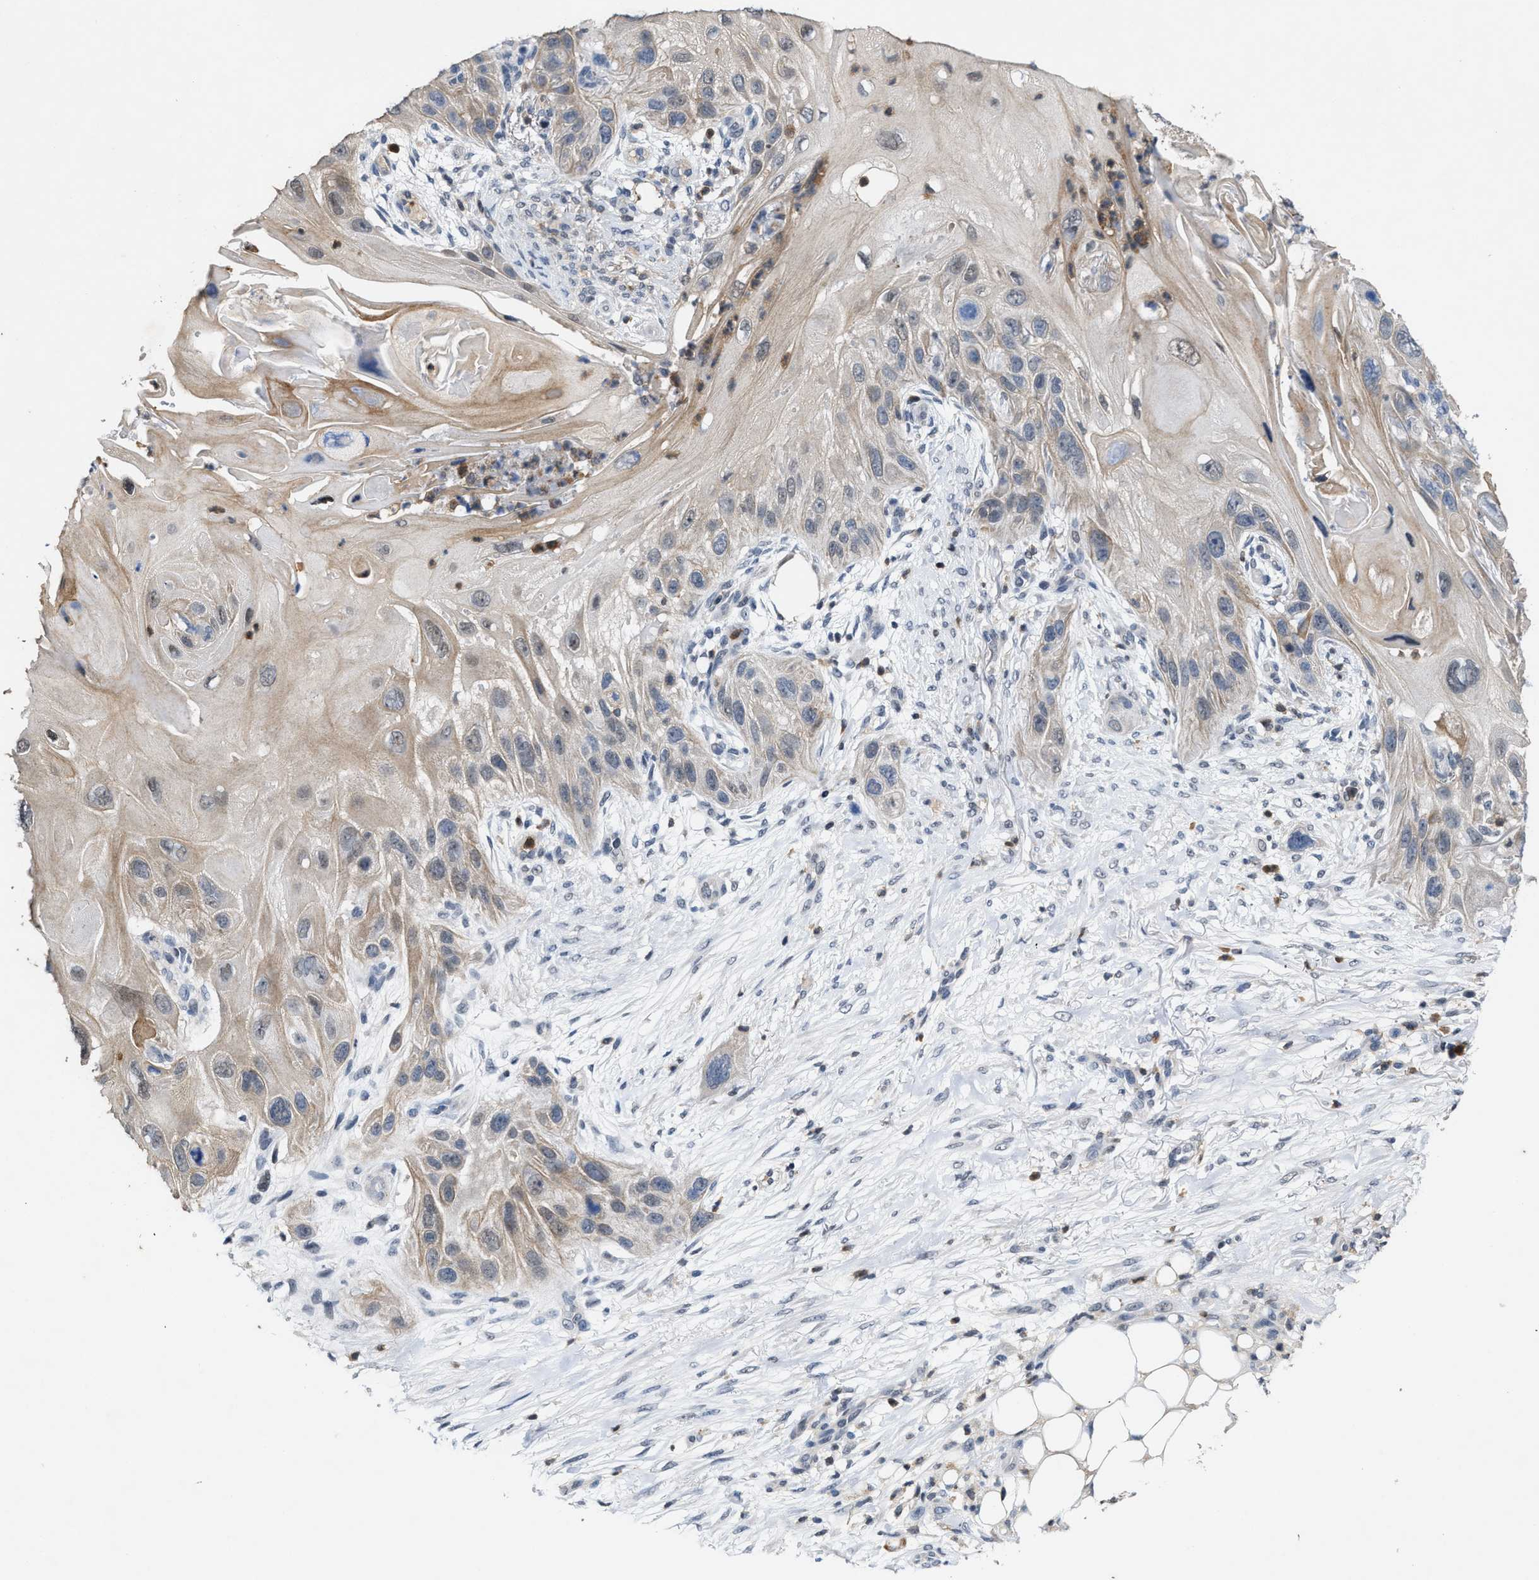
{"staining": {"intensity": "weak", "quantity": "25%-75%", "location": "cytoplasmic/membranous,nuclear"}, "tissue": "skin cancer", "cell_type": "Tumor cells", "image_type": "cancer", "snomed": [{"axis": "morphology", "description": "Squamous cell carcinoma, NOS"}, {"axis": "topography", "description": "Skin"}], "caption": "Brown immunohistochemical staining in human squamous cell carcinoma (skin) displays weak cytoplasmic/membranous and nuclear staining in approximately 25%-75% of tumor cells.", "gene": "FGD3", "patient": {"sex": "female", "age": 77}}